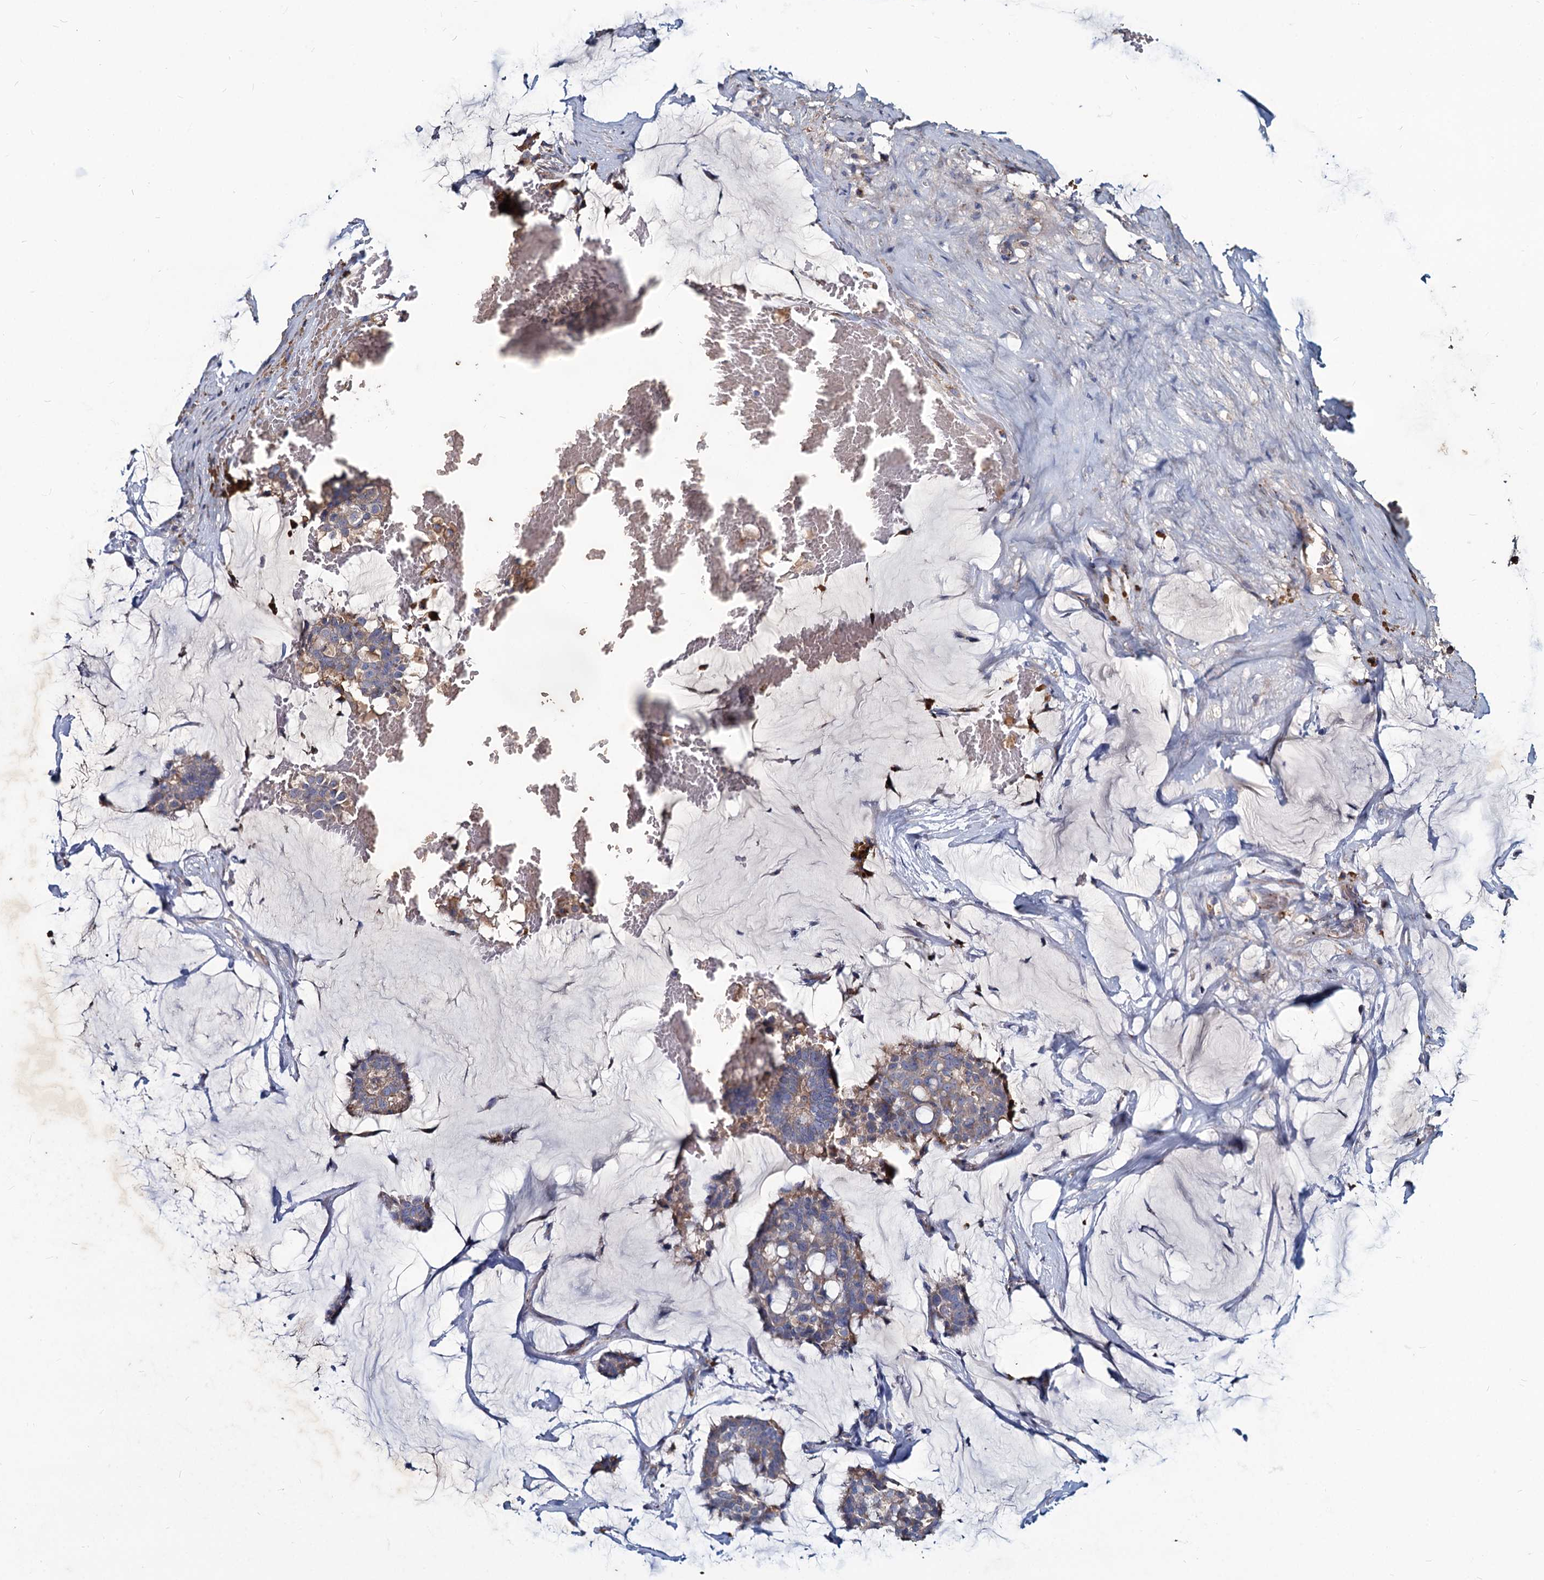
{"staining": {"intensity": "weak", "quantity": "<25%", "location": "cytoplasmic/membranous"}, "tissue": "breast cancer", "cell_type": "Tumor cells", "image_type": "cancer", "snomed": [{"axis": "morphology", "description": "Duct carcinoma"}, {"axis": "topography", "description": "Breast"}], "caption": "Tumor cells are negative for protein expression in human breast cancer. The staining was performed using DAB to visualize the protein expression in brown, while the nuclei were stained in blue with hematoxylin (Magnification: 20x).", "gene": "AGBL4", "patient": {"sex": "female", "age": 93}}